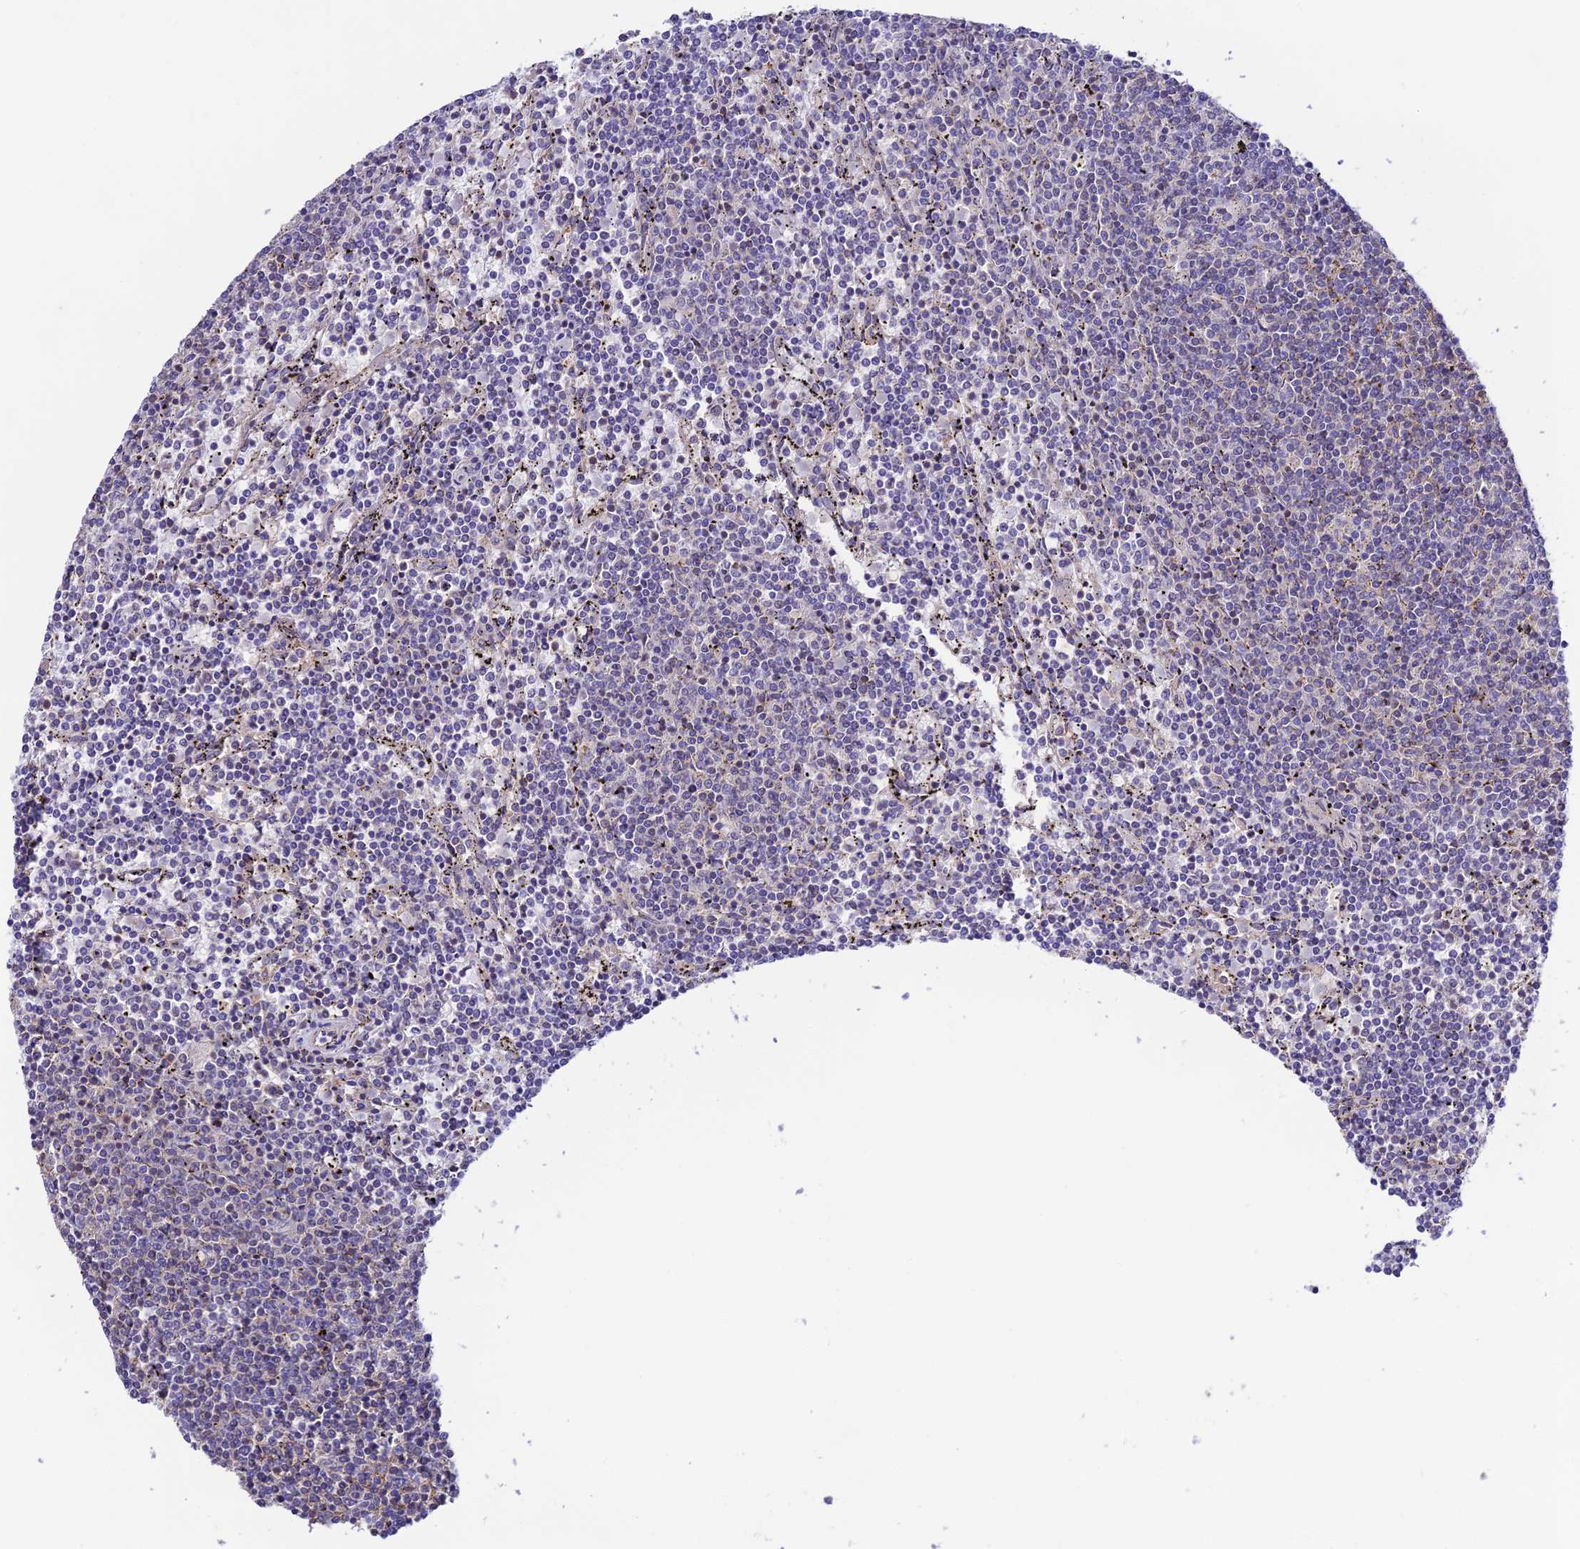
{"staining": {"intensity": "negative", "quantity": "none", "location": "none"}, "tissue": "lymphoma", "cell_type": "Tumor cells", "image_type": "cancer", "snomed": [{"axis": "morphology", "description": "Malignant lymphoma, non-Hodgkin's type, Low grade"}, {"axis": "topography", "description": "Spleen"}], "caption": "The histopathology image shows no significant positivity in tumor cells of malignant lymphoma, non-Hodgkin's type (low-grade).", "gene": "BRME1", "patient": {"sex": "female", "age": 50}}